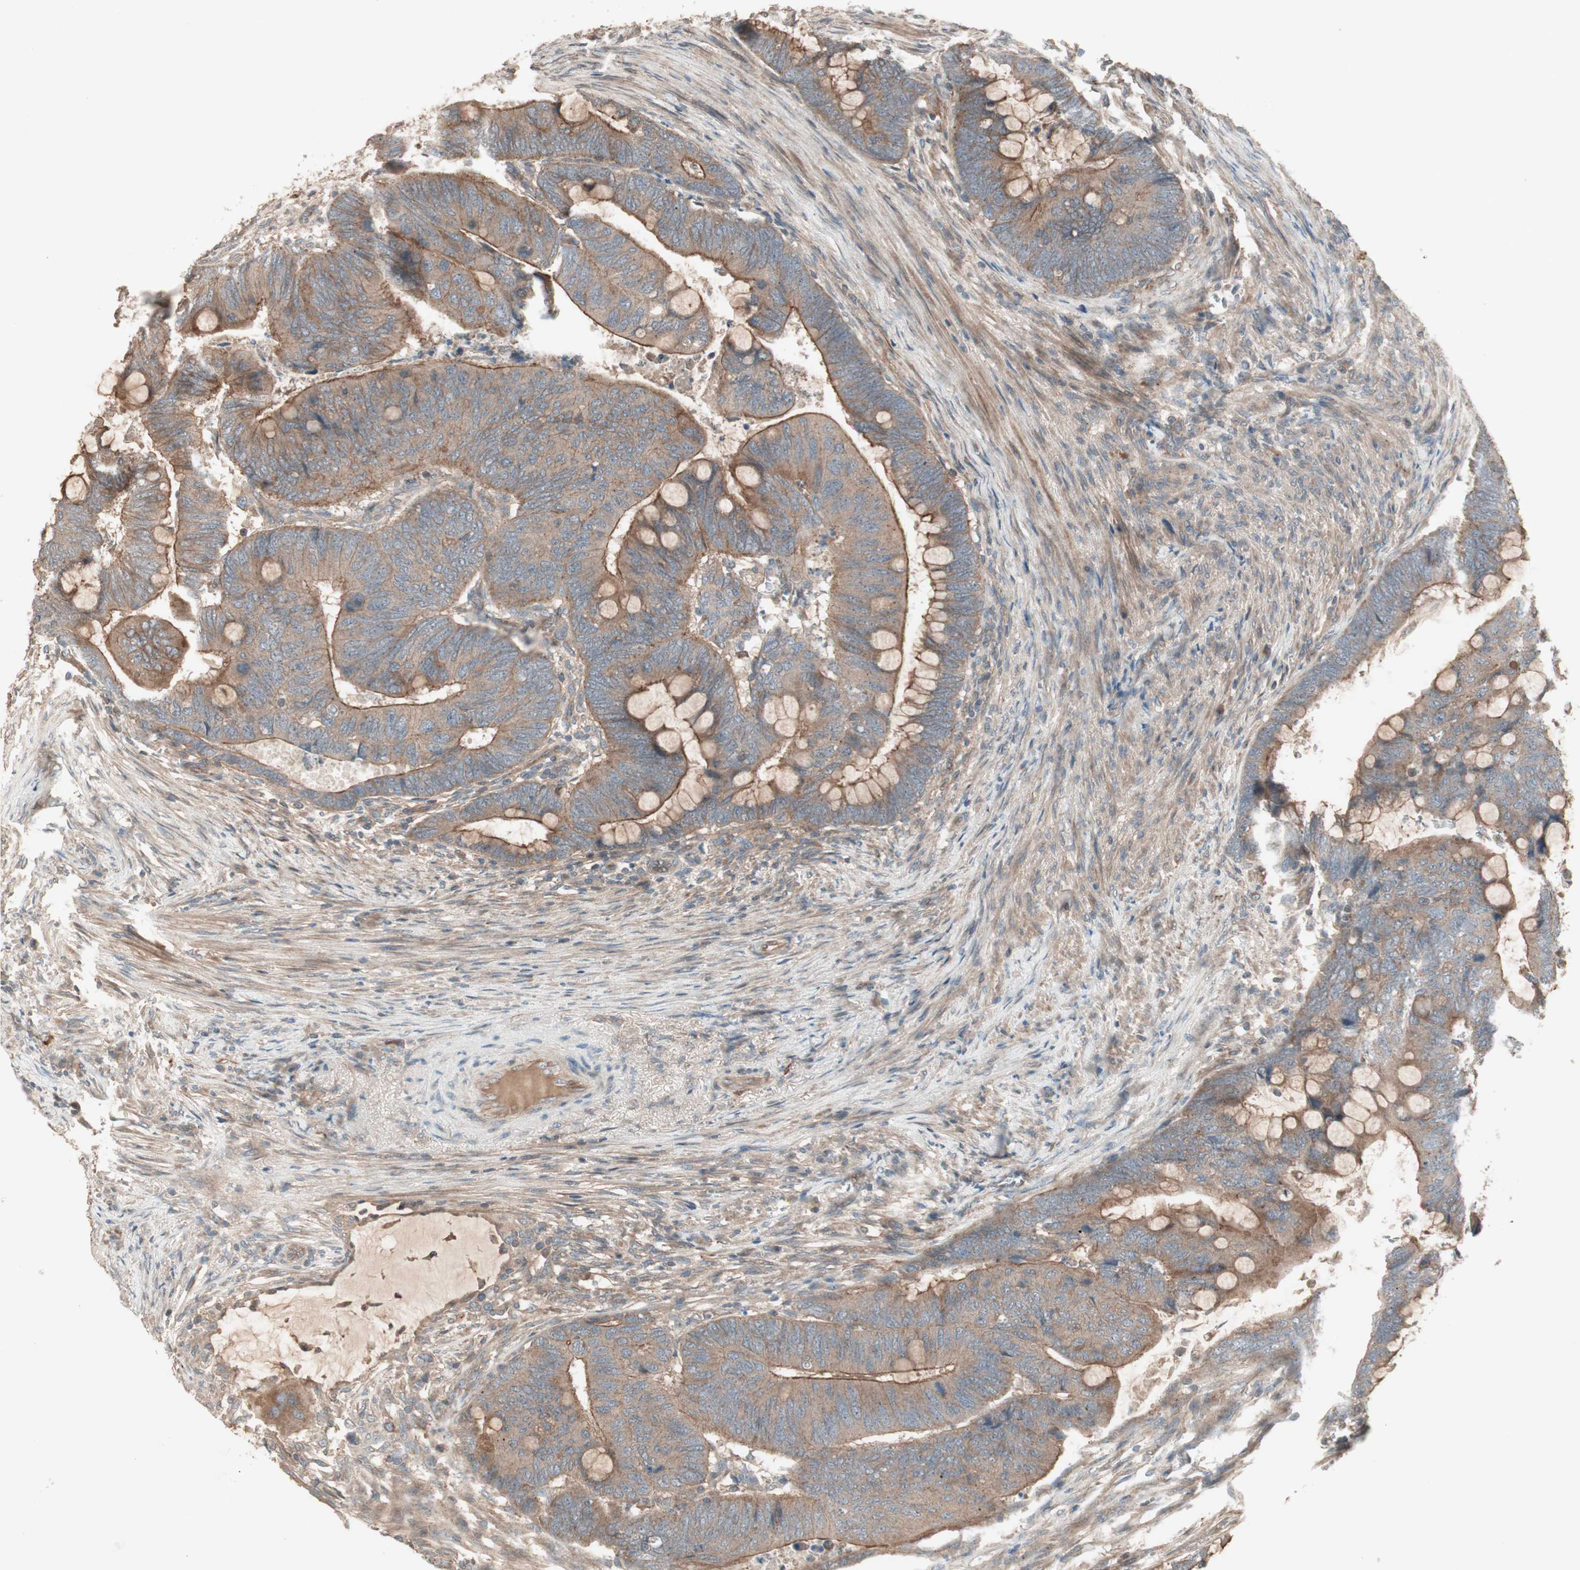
{"staining": {"intensity": "strong", "quantity": ">75%", "location": "cytoplasmic/membranous"}, "tissue": "colorectal cancer", "cell_type": "Tumor cells", "image_type": "cancer", "snomed": [{"axis": "morphology", "description": "Normal tissue, NOS"}, {"axis": "morphology", "description": "Adenocarcinoma, NOS"}, {"axis": "topography", "description": "Rectum"}, {"axis": "topography", "description": "Peripheral nerve tissue"}], "caption": "An image of human colorectal cancer (adenocarcinoma) stained for a protein exhibits strong cytoplasmic/membranous brown staining in tumor cells. The staining was performed using DAB, with brown indicating positive protein expression. Nuclei are stained blue with hematoxylin.", "gene": "TFPI", "patient": {"sex": "male", "age": 92}}